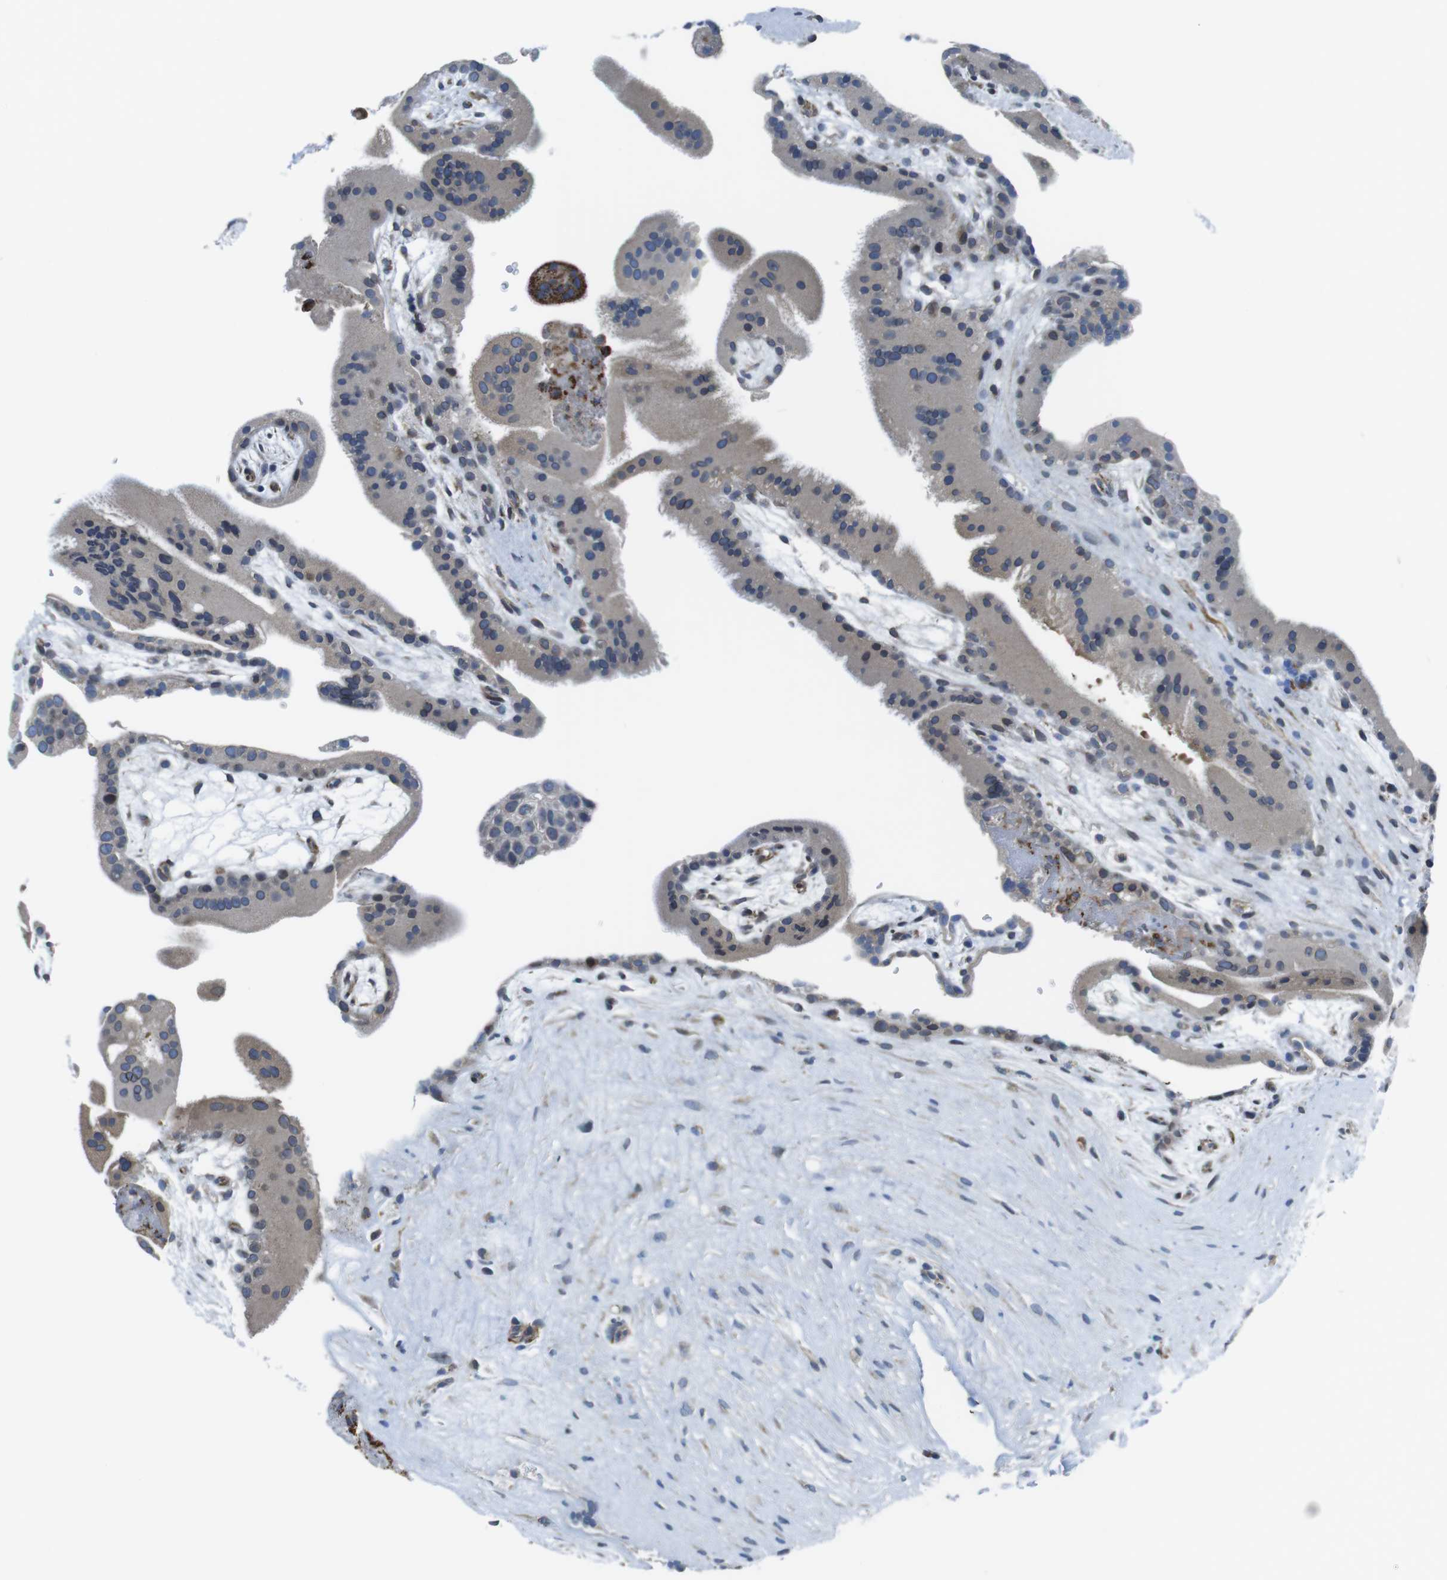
{"staining": {"intensity": "weak", "quantity": "<25%", "location": "cytoplasmic/membranous"}, "tissue": "placenta", "cell_type": "Trophoblastic cells", "image_type": "normal", "snomed": [{"axis": "morphology", "description": "Normal tissue, NOS"}, {"axis": "topography", "description": "Placenta"}], "caption": "IHC histopathology image of normal placenta: placenta stained with DAB (3,3'-diaminobenzidine) demonstrates no significant protein staining in trophoblastic cells.", "gene": "KCNE3", "patient": {"sex": "female", "age": 19}}